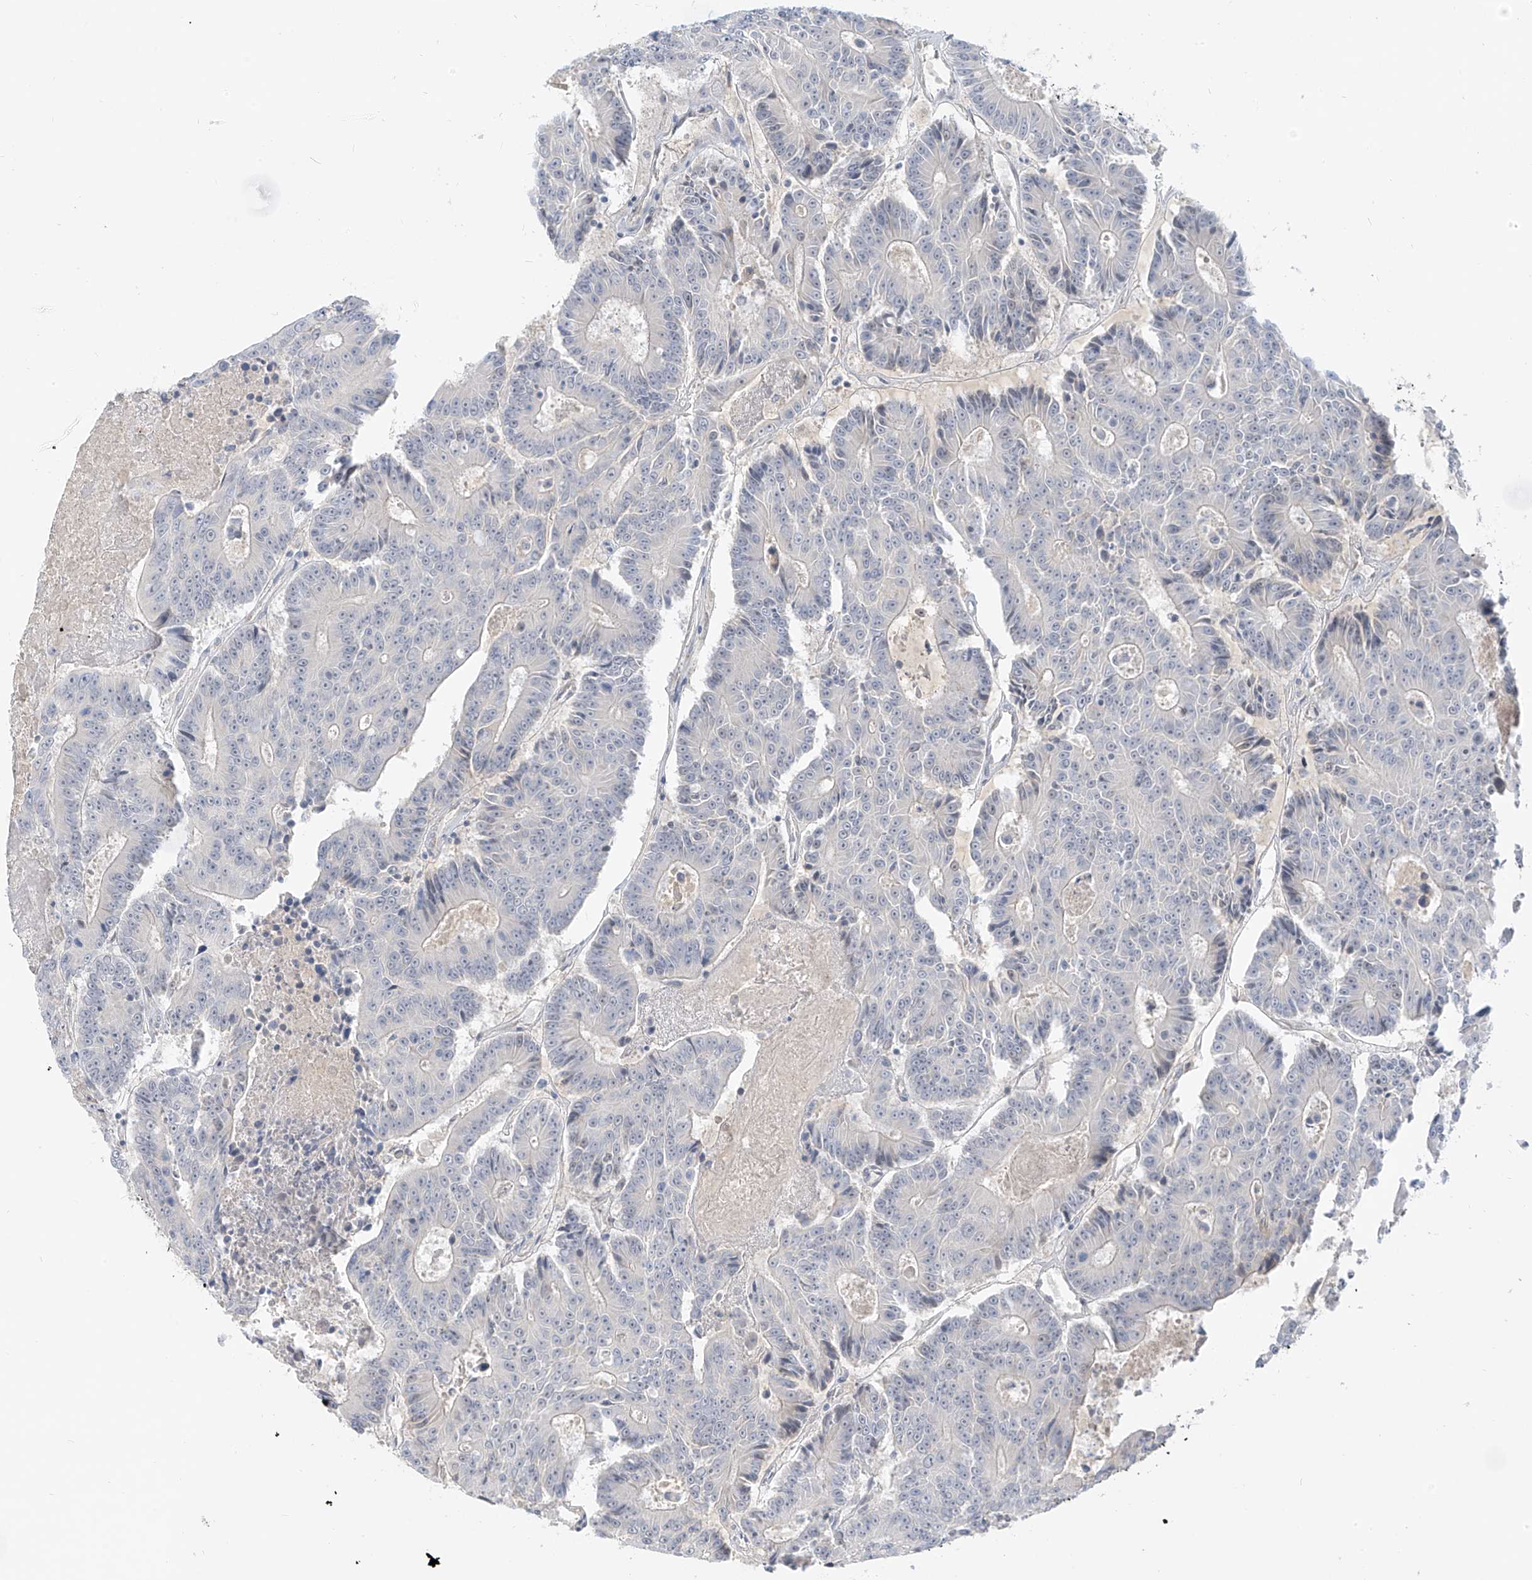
{"staining": {"intensity": "negative", "quantity": "none", "location": "none"}, "tissue": "colorectal cancer", "cell_type": "Tumor cells", "image_type": "cancer", "snomed": [{"axis": "morphology", "description": "Adenocarcinoma, NOS"}, {"axis": "topography", "description": "Colon"}], "caption": "Colorectal cancer stained for a protein using IHC reveals no positivity tumor cells.", "gene": "C2orf42", "patient": {"sex": "male", "age": 83}}